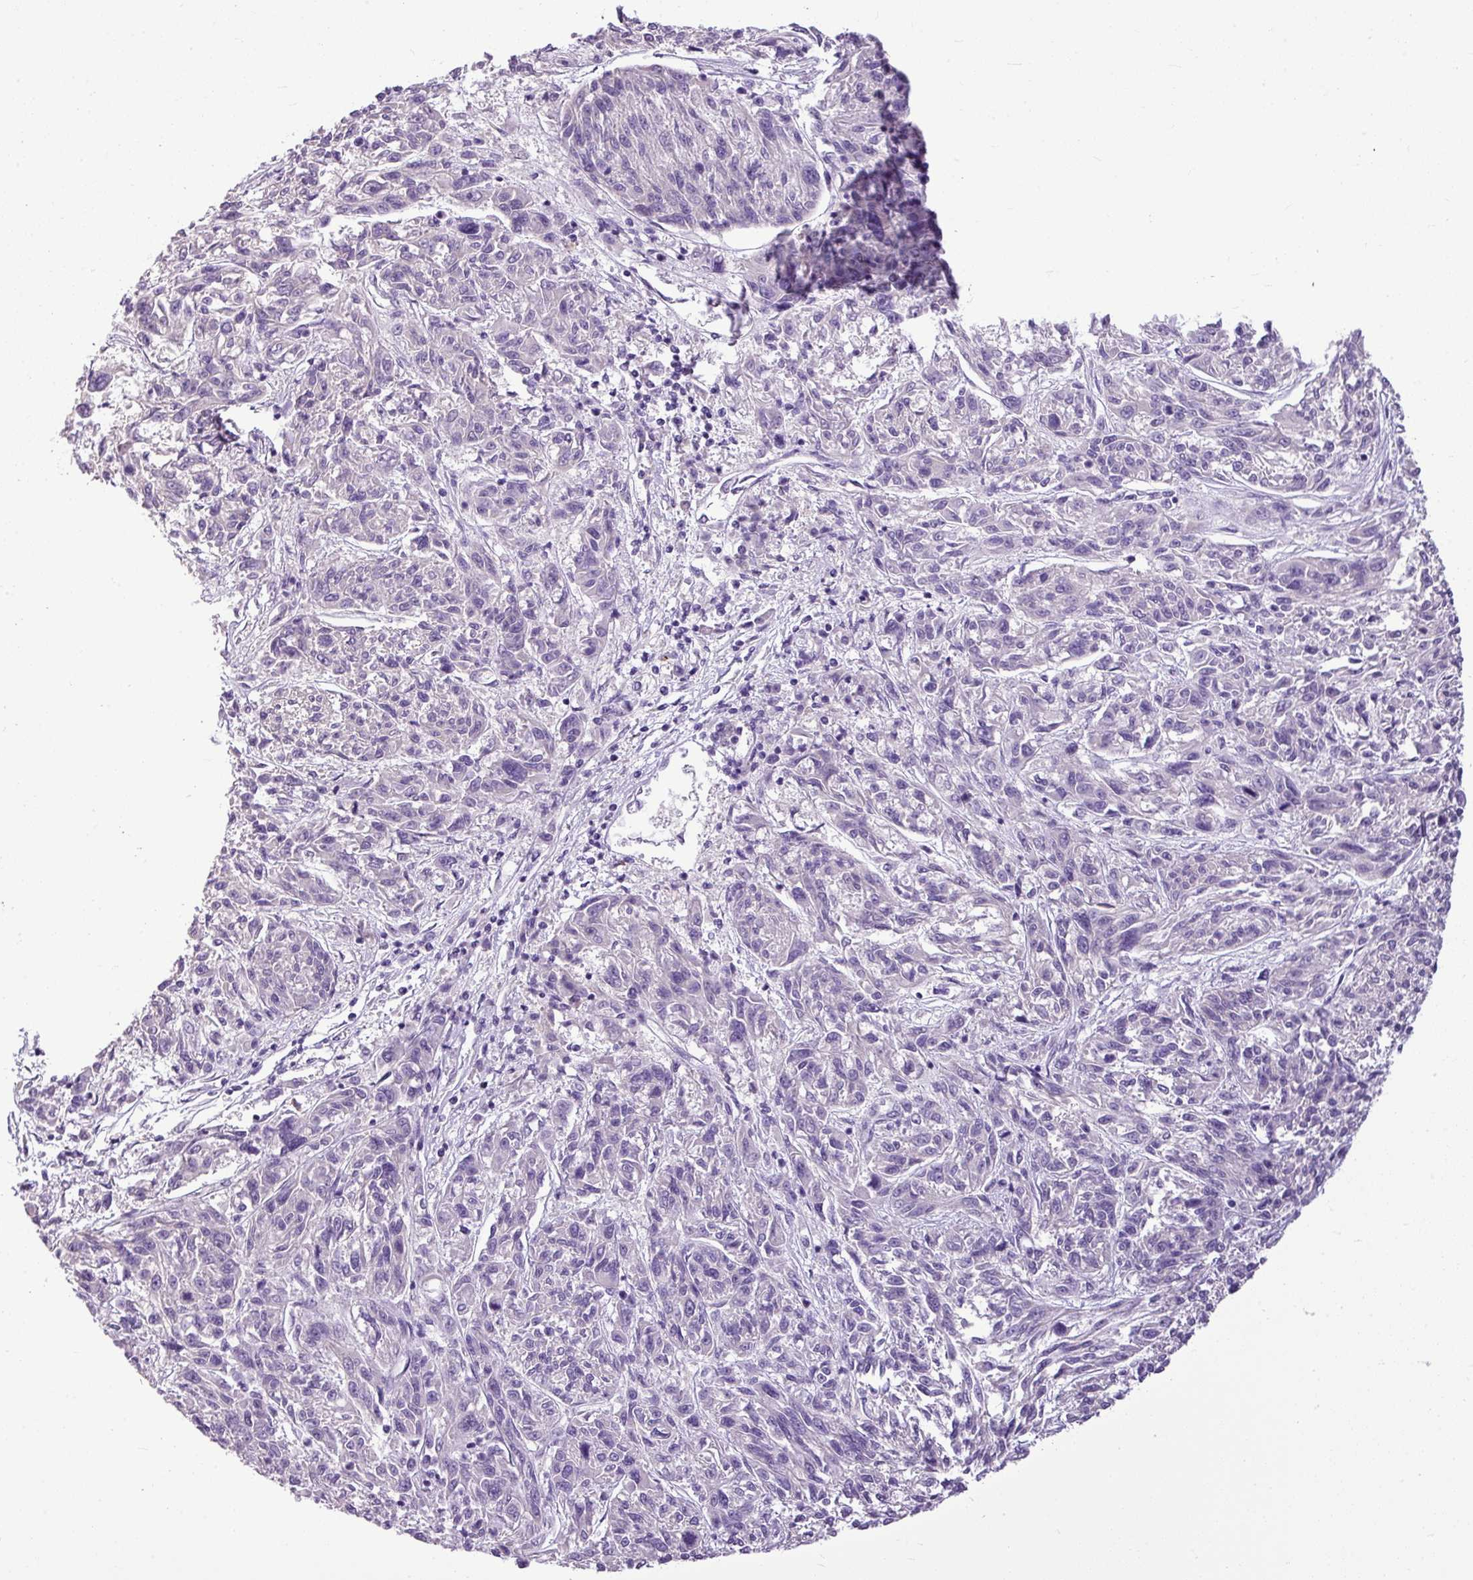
{"staining": {"intensity": "negative", "quantity": "none", "location": "none"}, "tissue": "melanoma", "cell_type": "Tumor cells", "image_type": "cancer", "snomed": [{"axis": "morphology", "description": "Malignant melanoma, NOS"}, {"axis": "topography", "description": "Skin"}], "caption": "Immunohistochemistry micrograph of neoplastic tissue: melanoma stained with DAB (3,3'-diaminobenzidine) exhibits no significant protein expression in tumor cells. (Brightfield microscopy of DAB immunohistochemistry at high magnification).", "gene": "IL17A", "patient": {"sex": "male", "age": 53}}